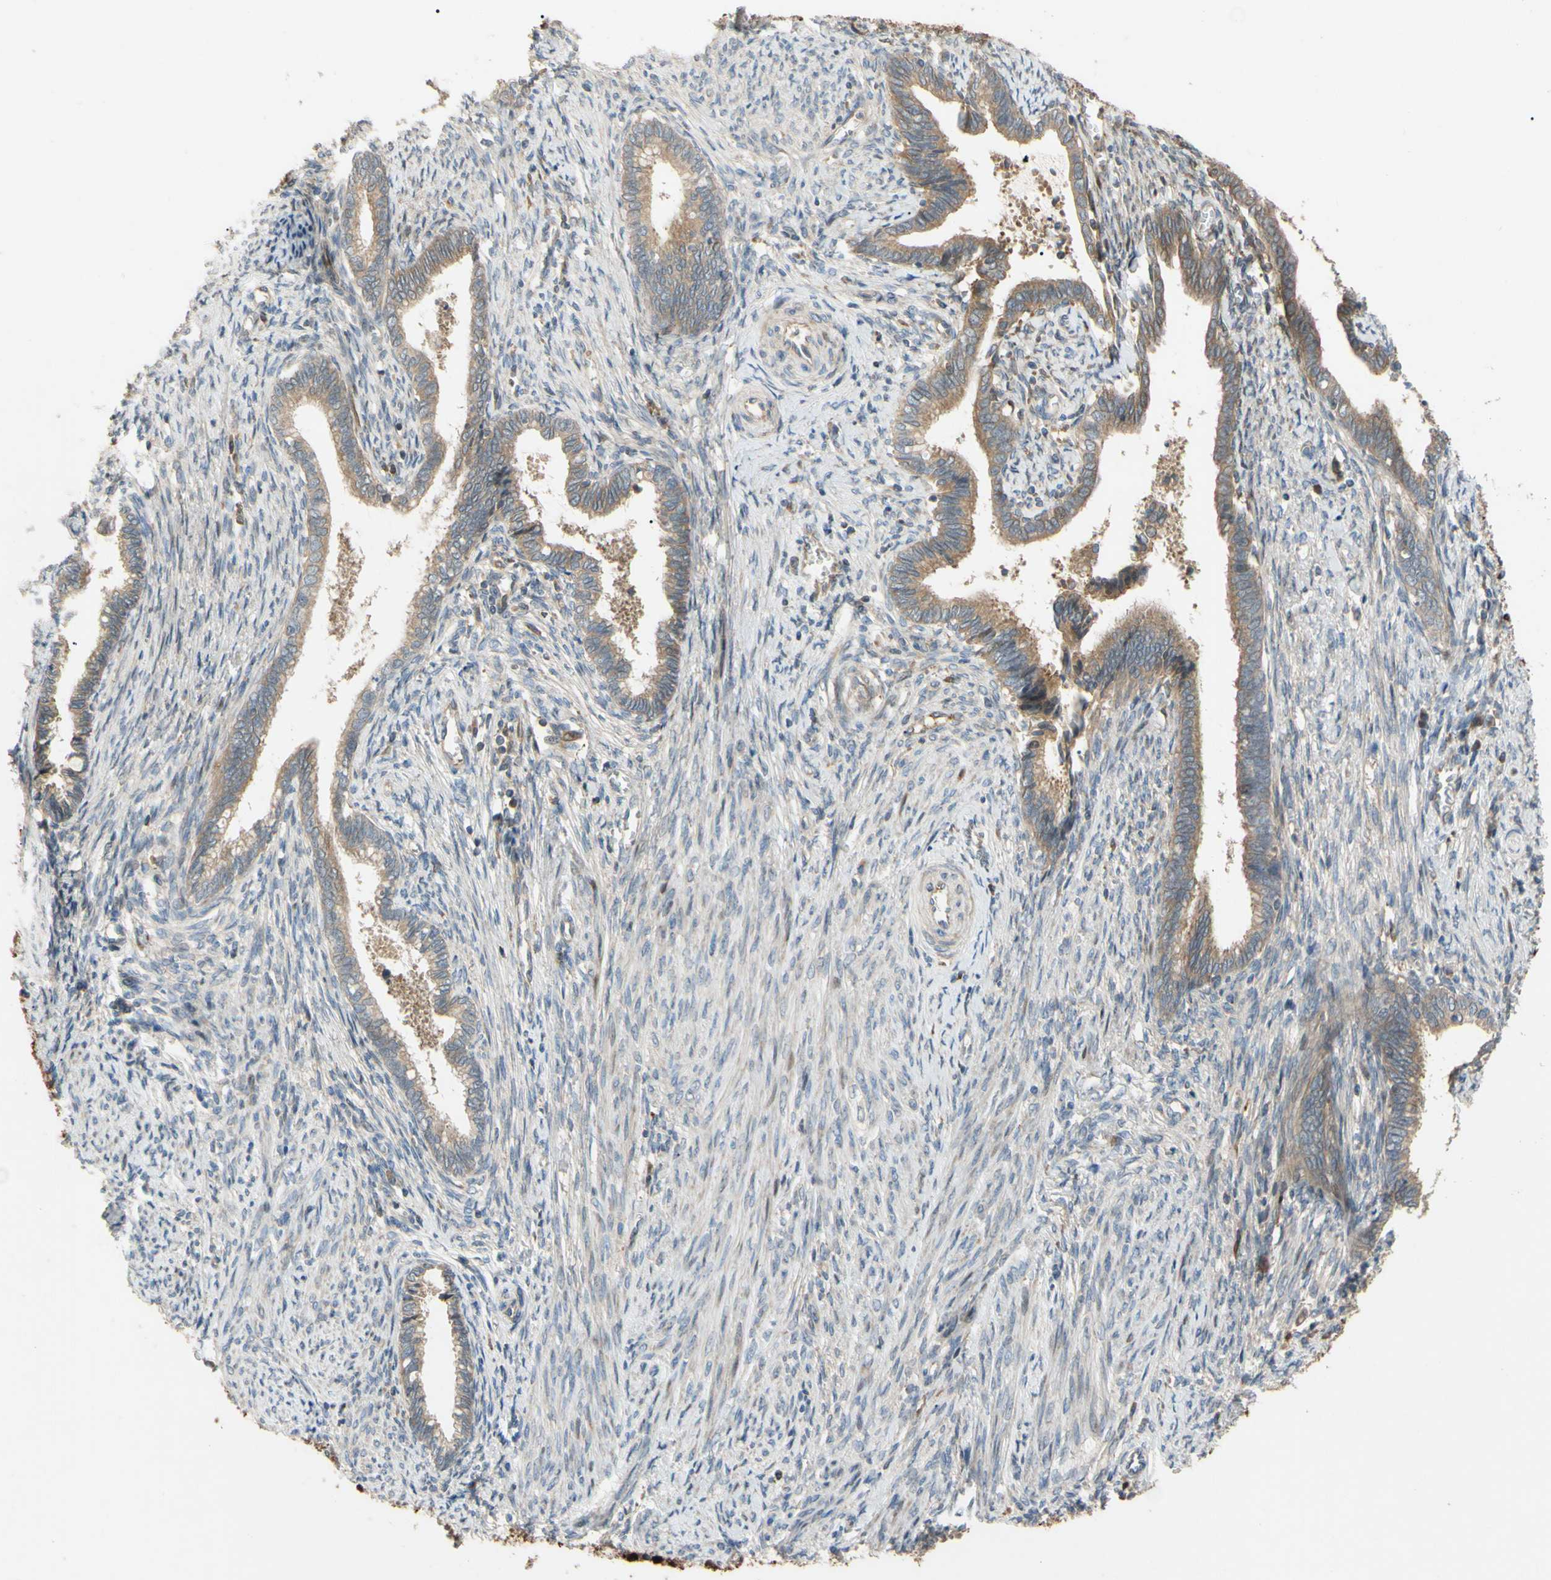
{"staining": {"intensity": "weak", "quantity": ">75%", "location": "cytoplasmic/membranous"}, "tissue": "cervical cancer", "cell_type": "Tumor cells", "image_type": "cancer", "snomed": [{"axis": "morphology", "description": "Adenocarcinoma, NOS"}, {"axis": "topography", "description": "Cervix"}], "caption": "IHC micrograph of neoplastic tissue: adenocarcinoma (cervical) stained using IHC reveals low levels of weak protein expression localized specifically in the cytoplasmic/membranous of tumor cells, appearing as a cytoplasmic/membranous brown color.", "gene": "SPTLC1", "patient": {"sex": "female", "age": 44}}